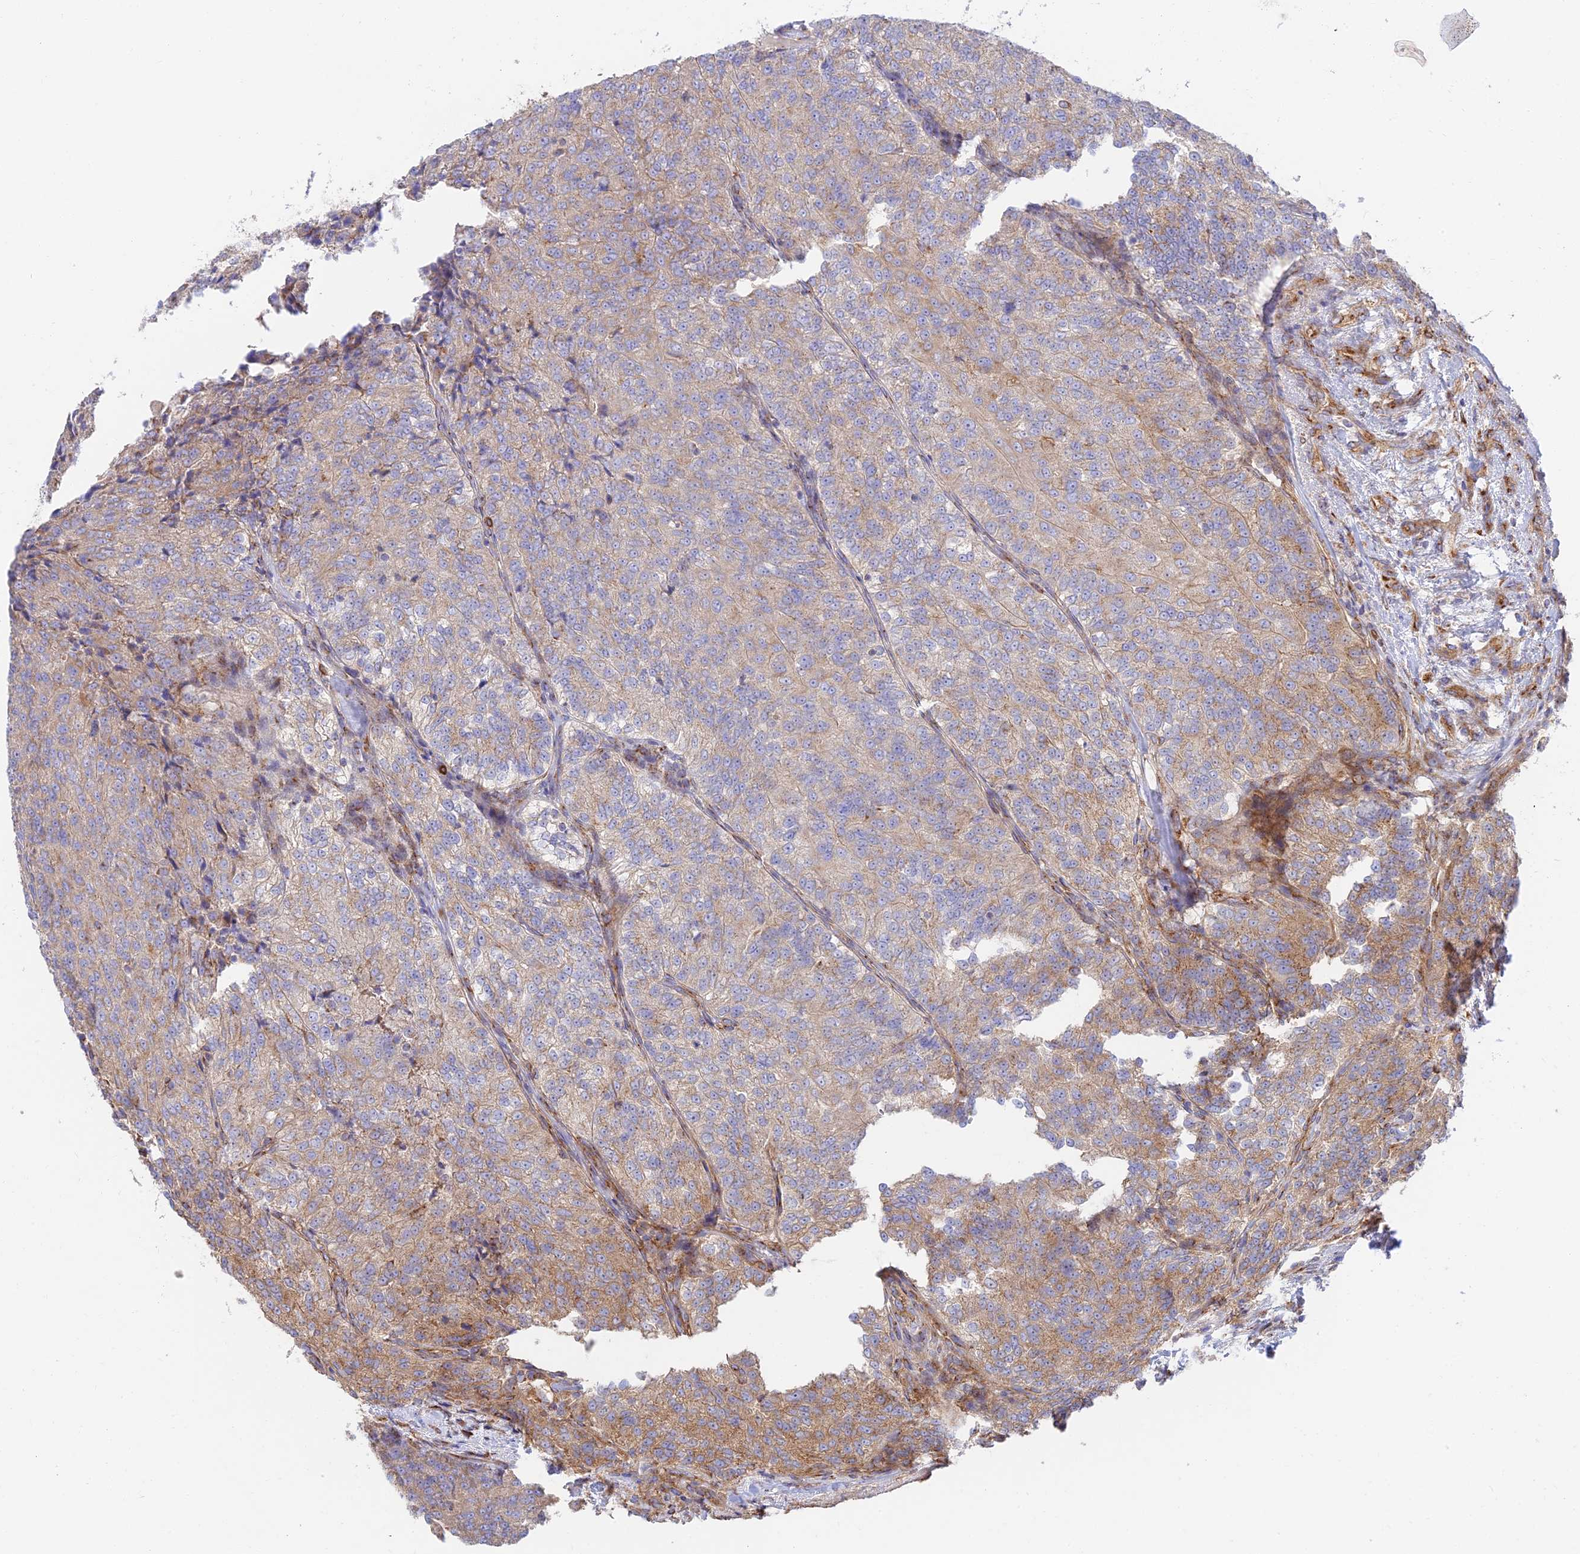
{"staining": {"intensity": "weak", "quantity": ">75%", "location": "cytoplasmic/membranous"}, "tissue": "renal cancer", "cell_type": "Tumor cells", "image_type": "cancer", "snomed": [{"axis": "morphology", "description": "Adenocarcinoma, NOS"}, {"axis": "topography", "description": "Kidney"}], "caption": "A photomicrograph showing weak cytoplasmic/membranous expression in about >75% of tumor cells in renal cancer, as visualized by brown immunohistochemical staining.", "gene": "GOLGA3", "patient": {"sex": "female", "age": 63}}